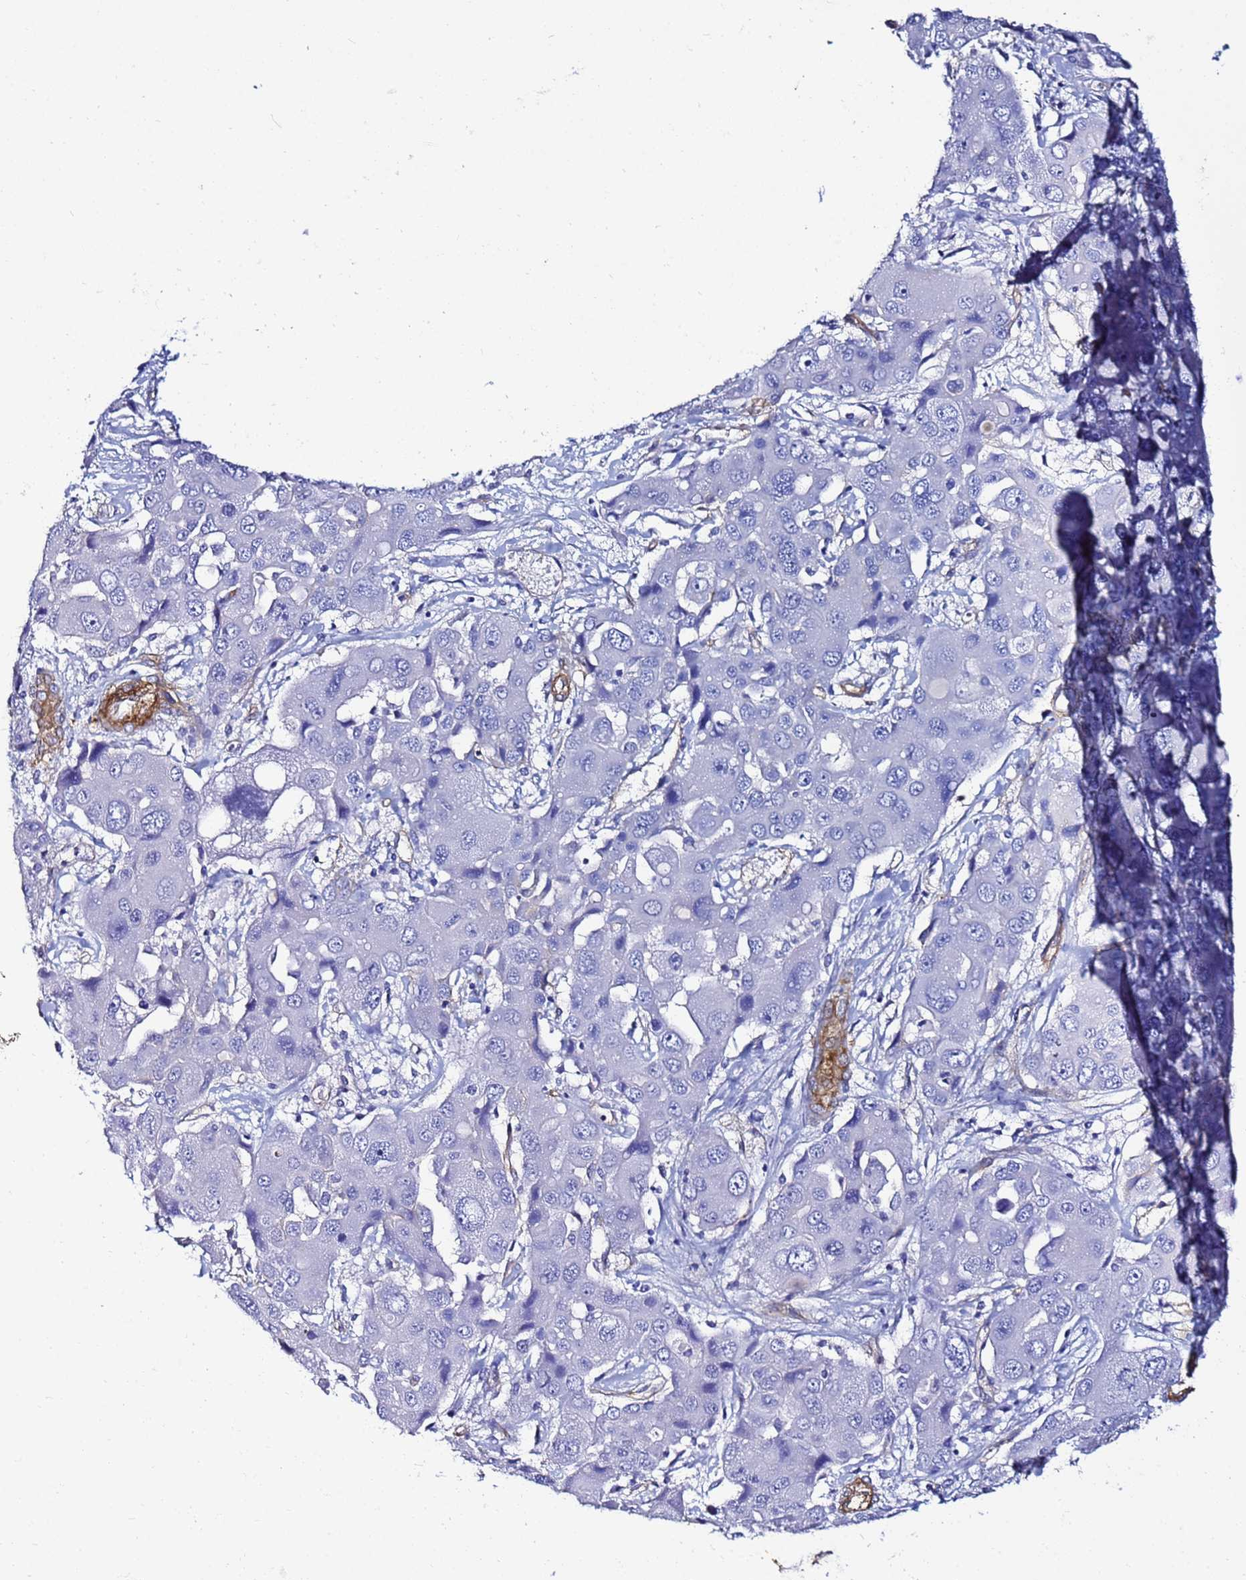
{"staining": {"intensity": "negative", "quantity": "none", "location": "none"}, "tissue": "liver cancer", "cell_type": "Tumor cells", "image_type": "cancer", "snomed": [{"axis": "morphology", "description": "Cholangiocarcinoma"}, {"axis": "topography", "description": "Liver"}], "caption": "Immunohistochemistry of human cholangiocarcinoma (liver) exhibits no staining in tumor cells. The staining is performed using DAB (3,3'-diaminobenzidine) brown chromogen with nuclei counter-stained in using hematoxylin.", "gene": "DEFB104A", "patient": {"sex": "male", "age": 67}}